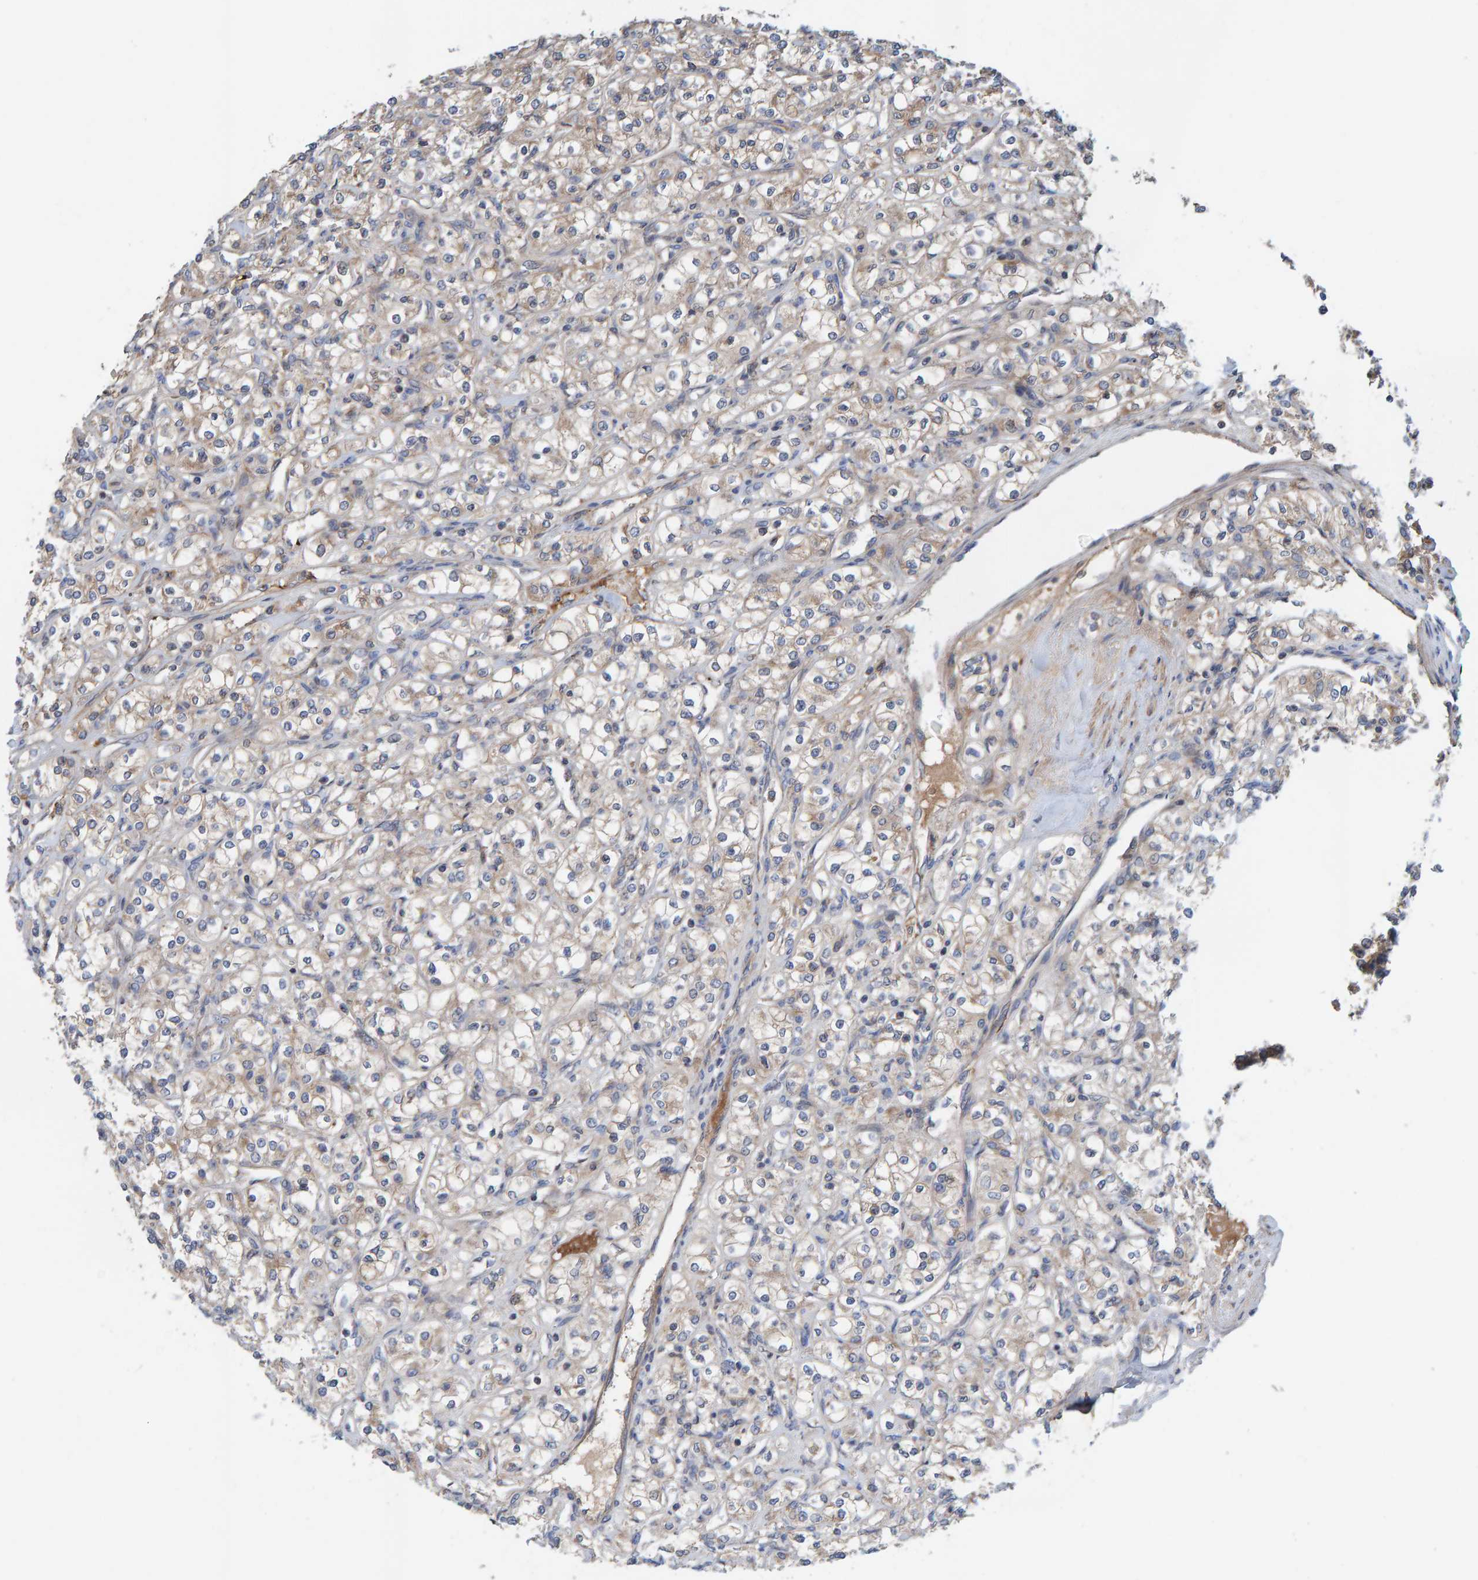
{"staining": {"intensity": "weak", "quantity": "25%-75%", "location": "cytoplasmic/membranous"}, "tissue": "renal cancer", "cell_type": "Tumor cells", "image_type": "cancer", "snomed": [{"axis": "morphology", "description": "Adenocarcinoma, NOS"}, {"axis": "topography", "description": "Kidney"}], "caption": "Tumor cells reveal low levels of weak cytoplasmic/membranous positivity in approximately 25%-75% of cells in human renal cancer (adenocarcinoma).", "gene": "KIAA0753", "patient": {"sex": "male", "age": 77}}